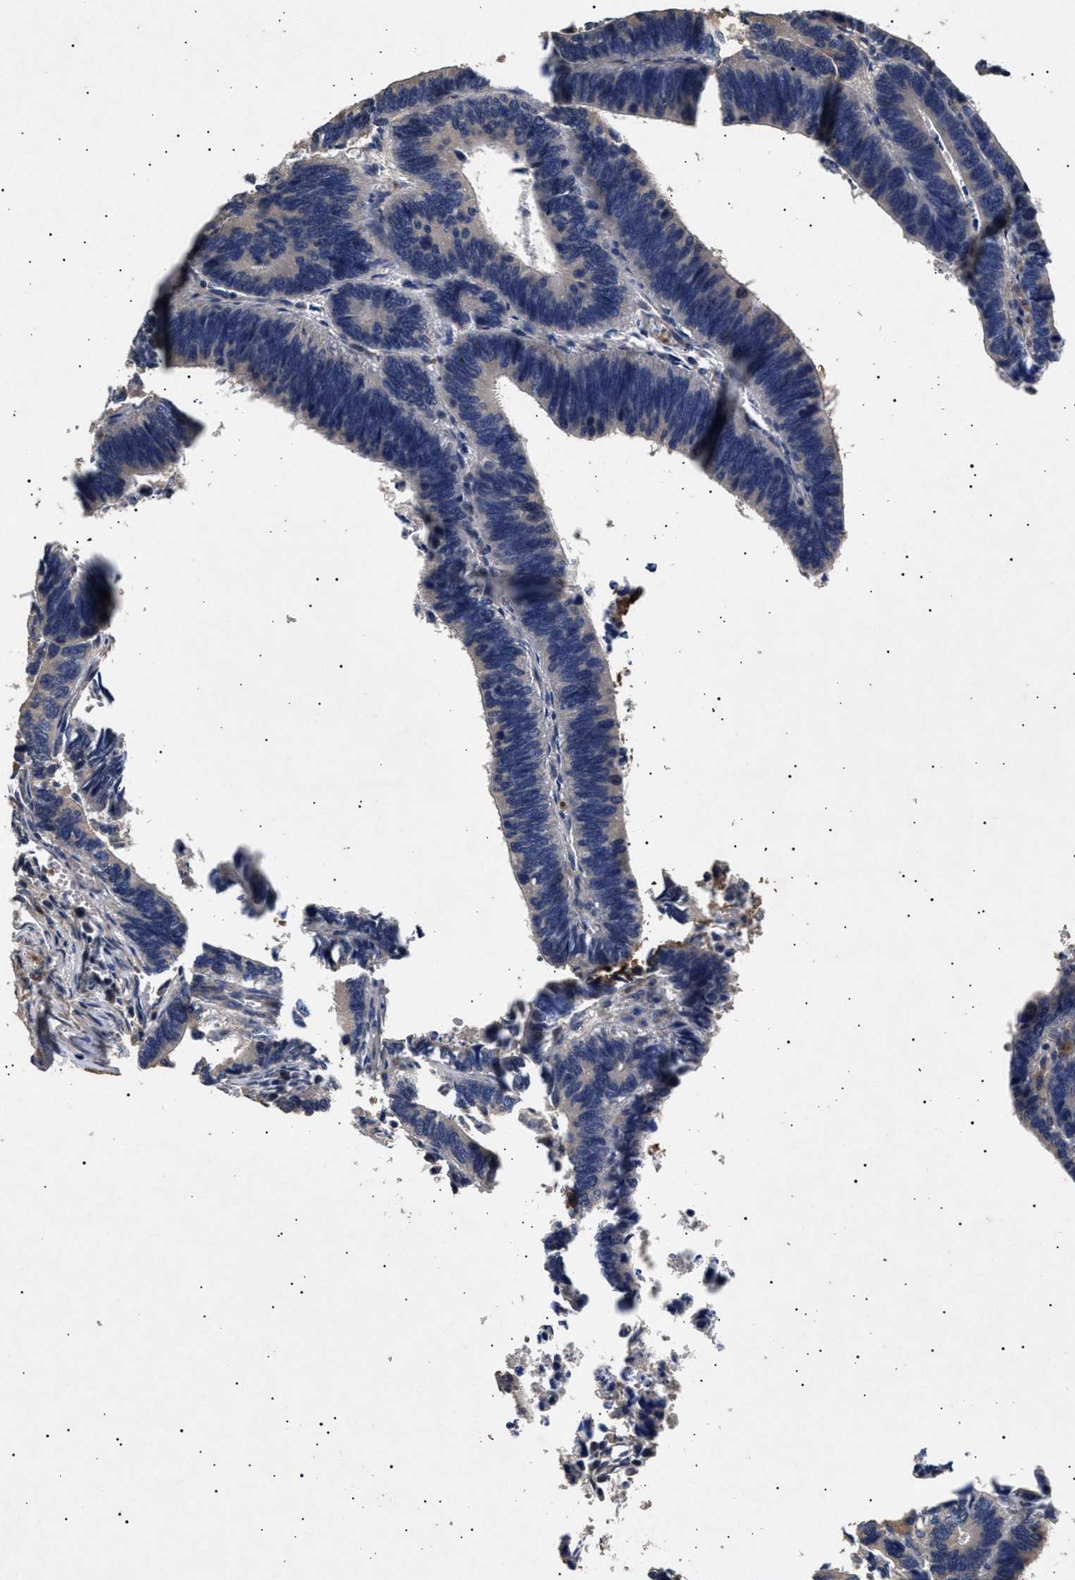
{"staining": {"intensity": "negative", "quantity": "none", "location": "none"}, "tissue": "colorectal cancer", "cell_type": "Tumor cells", "image_type": "cancer", "snomed": [{"axis": "morphology", "description": "Adenocarcinoma, NOS"}, {"axis": "topography", "description": "Colon"}], "caption": "DAB (3,3'-diaminobenzidine) immunohistochemical staining of colorectal adenocarcinoma reveals no significant positivity in tumor cells. (Immunohistochemistry (ihc), brightfield microscopy, high magnification).", "gene": "ITGB5", "patient": {"sex": "male", "age": 72}}